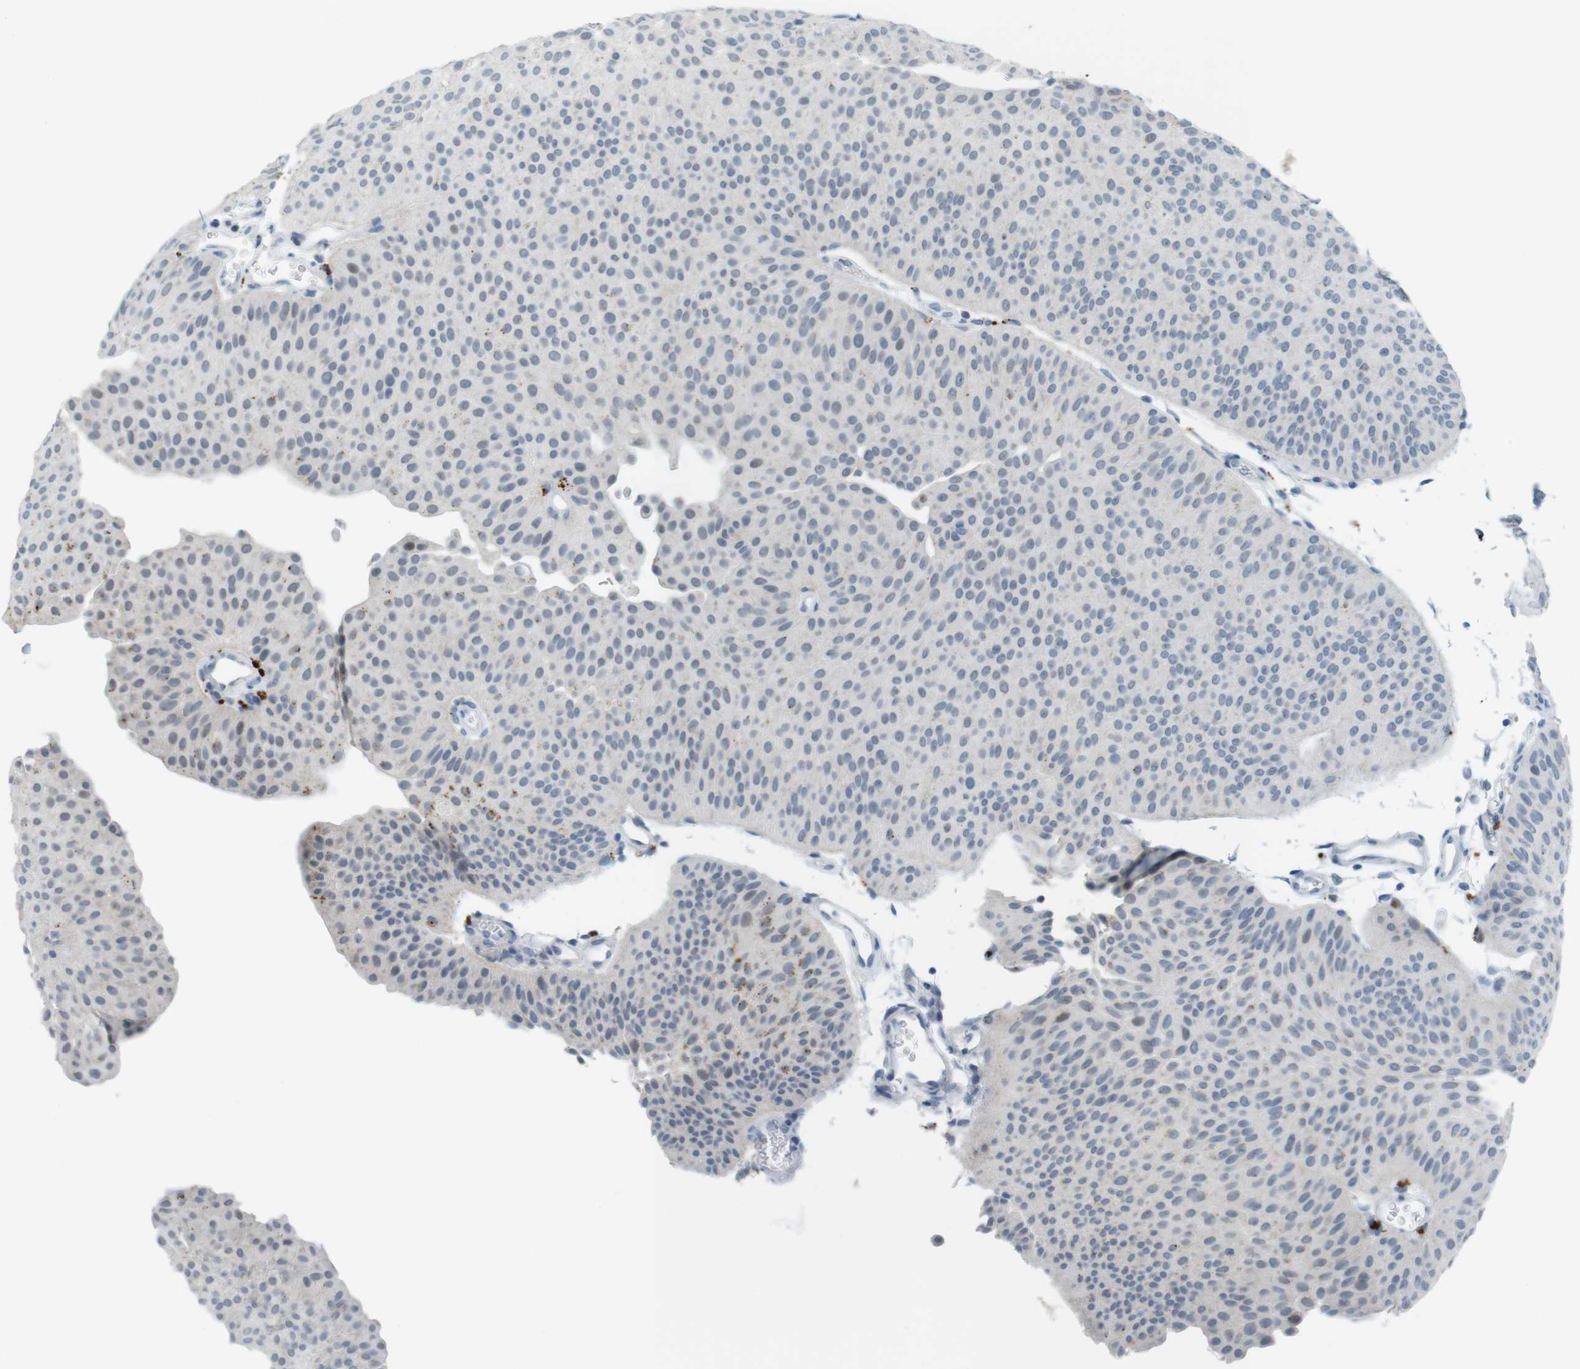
{"staining": {"intensity": "moderate", "quantity": "<25%", "location": "cytoplasmic/membranous"}, "tissue": "urothelial cancer", "cell_type": "Tumor cells", "image_type": "cancer", "snomed": [{"axis": "morphology", "description": "Urothelial carcinoma, Low grade"}, {"axis": "topography", "description": "Urinary bladder"}], "caption": "Protein expression analysis of human urothelial cancer reveals moderate cytoplasmic/membranous staining in approximately <25% of tumor cells.", "gene": "YIPF1", "patient": {"sex": "female", "age": 60}}